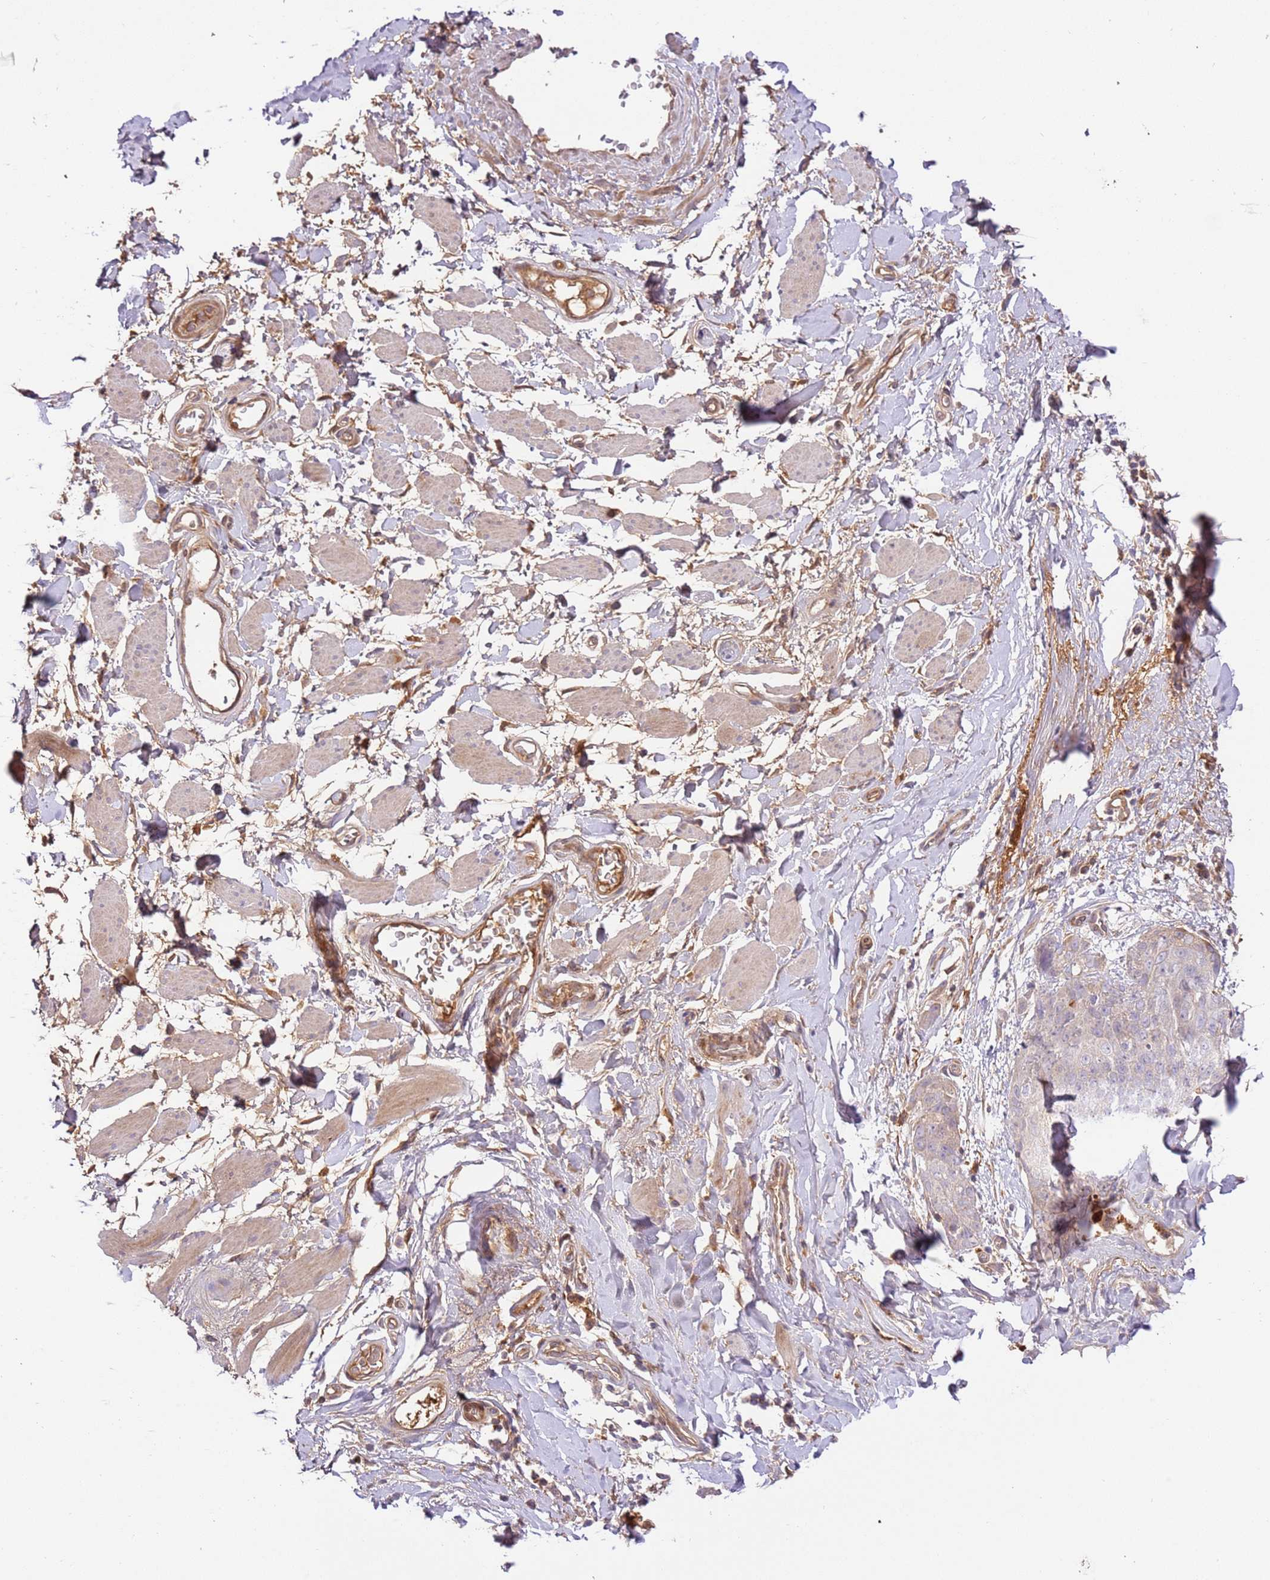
{"staining": {"intensity": "negative", "quantity": "none", "location": "none"}, "tissue": "skin cancer", "cell_type": "Tumor cells", "image_type": "cancer", "snomed": [{"axis": "morphology", "description": "Squamous cell carcinoma, NOS"}, {"axis": "topography", "description": "Skin"}, {"axis": "topography", "description": "Vulva"}], "caption": "Human skin cancer (squamous cell carcinoma) stained for a protein using immunohistochemistry displays no positivity in tumor cells.", "gene": "C8G", "patient": {"sex": "female", "age": 85}}